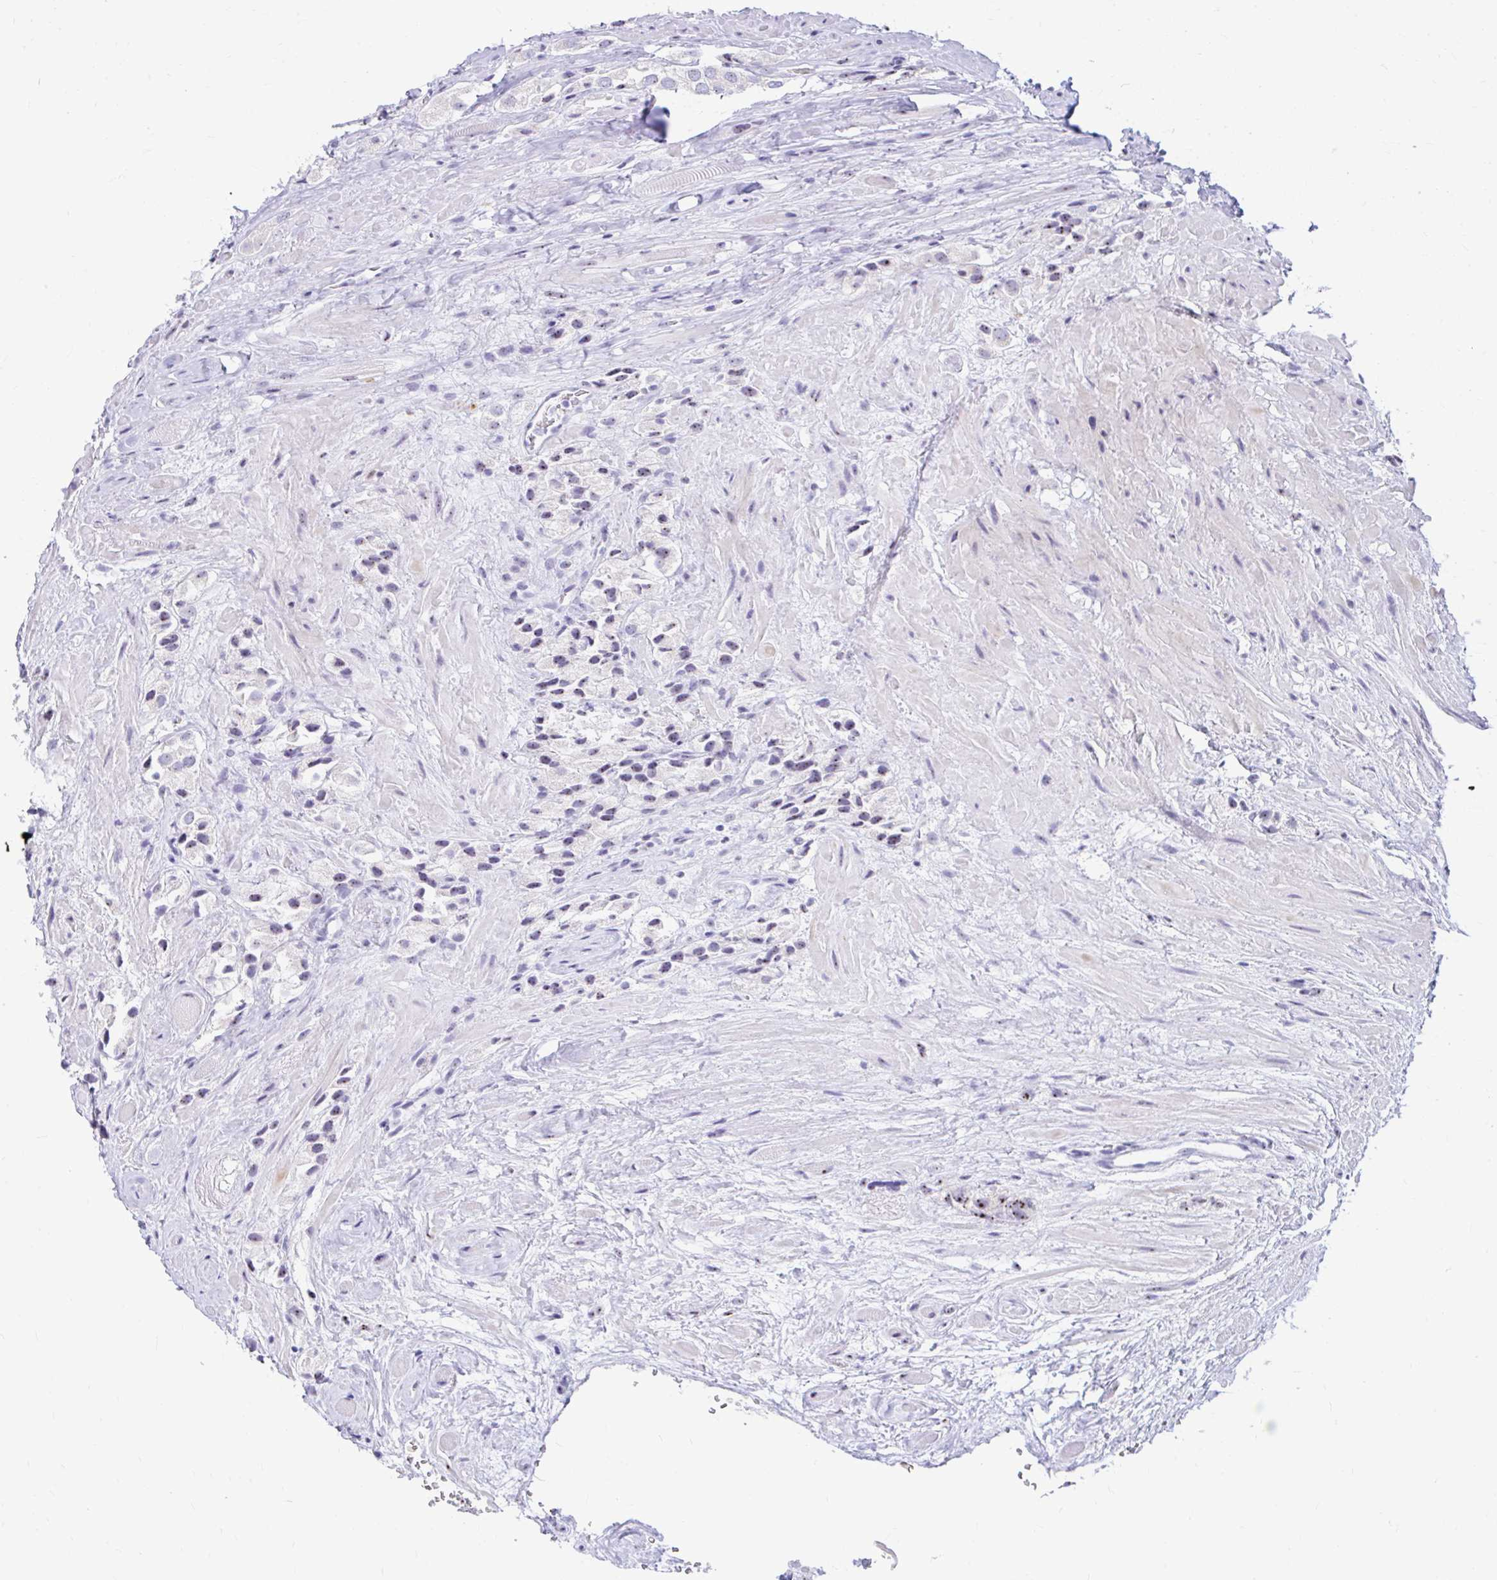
{"staining": {"intensity": "weak", "quantity": "<25%", "location": "nuclear"}, "tissue": "prostate cancer", "cell_type": "Tumor cells", "image_type": "cancer", "snomed": [{"axis": "morphology", "description": "Adenocarcinoma, High grade"}, {"axis": "topography", "description": "Prostate and seminal vesicle, NOS"}], "caption": "This is an immunohistochemistry photomicrograph of human prostate cancer (adenocarcinoma (high-grade)). There is no positivity in tumor cells.", "gene": "FTSJ3", "patient": {"sex": "male", "age": 64}}